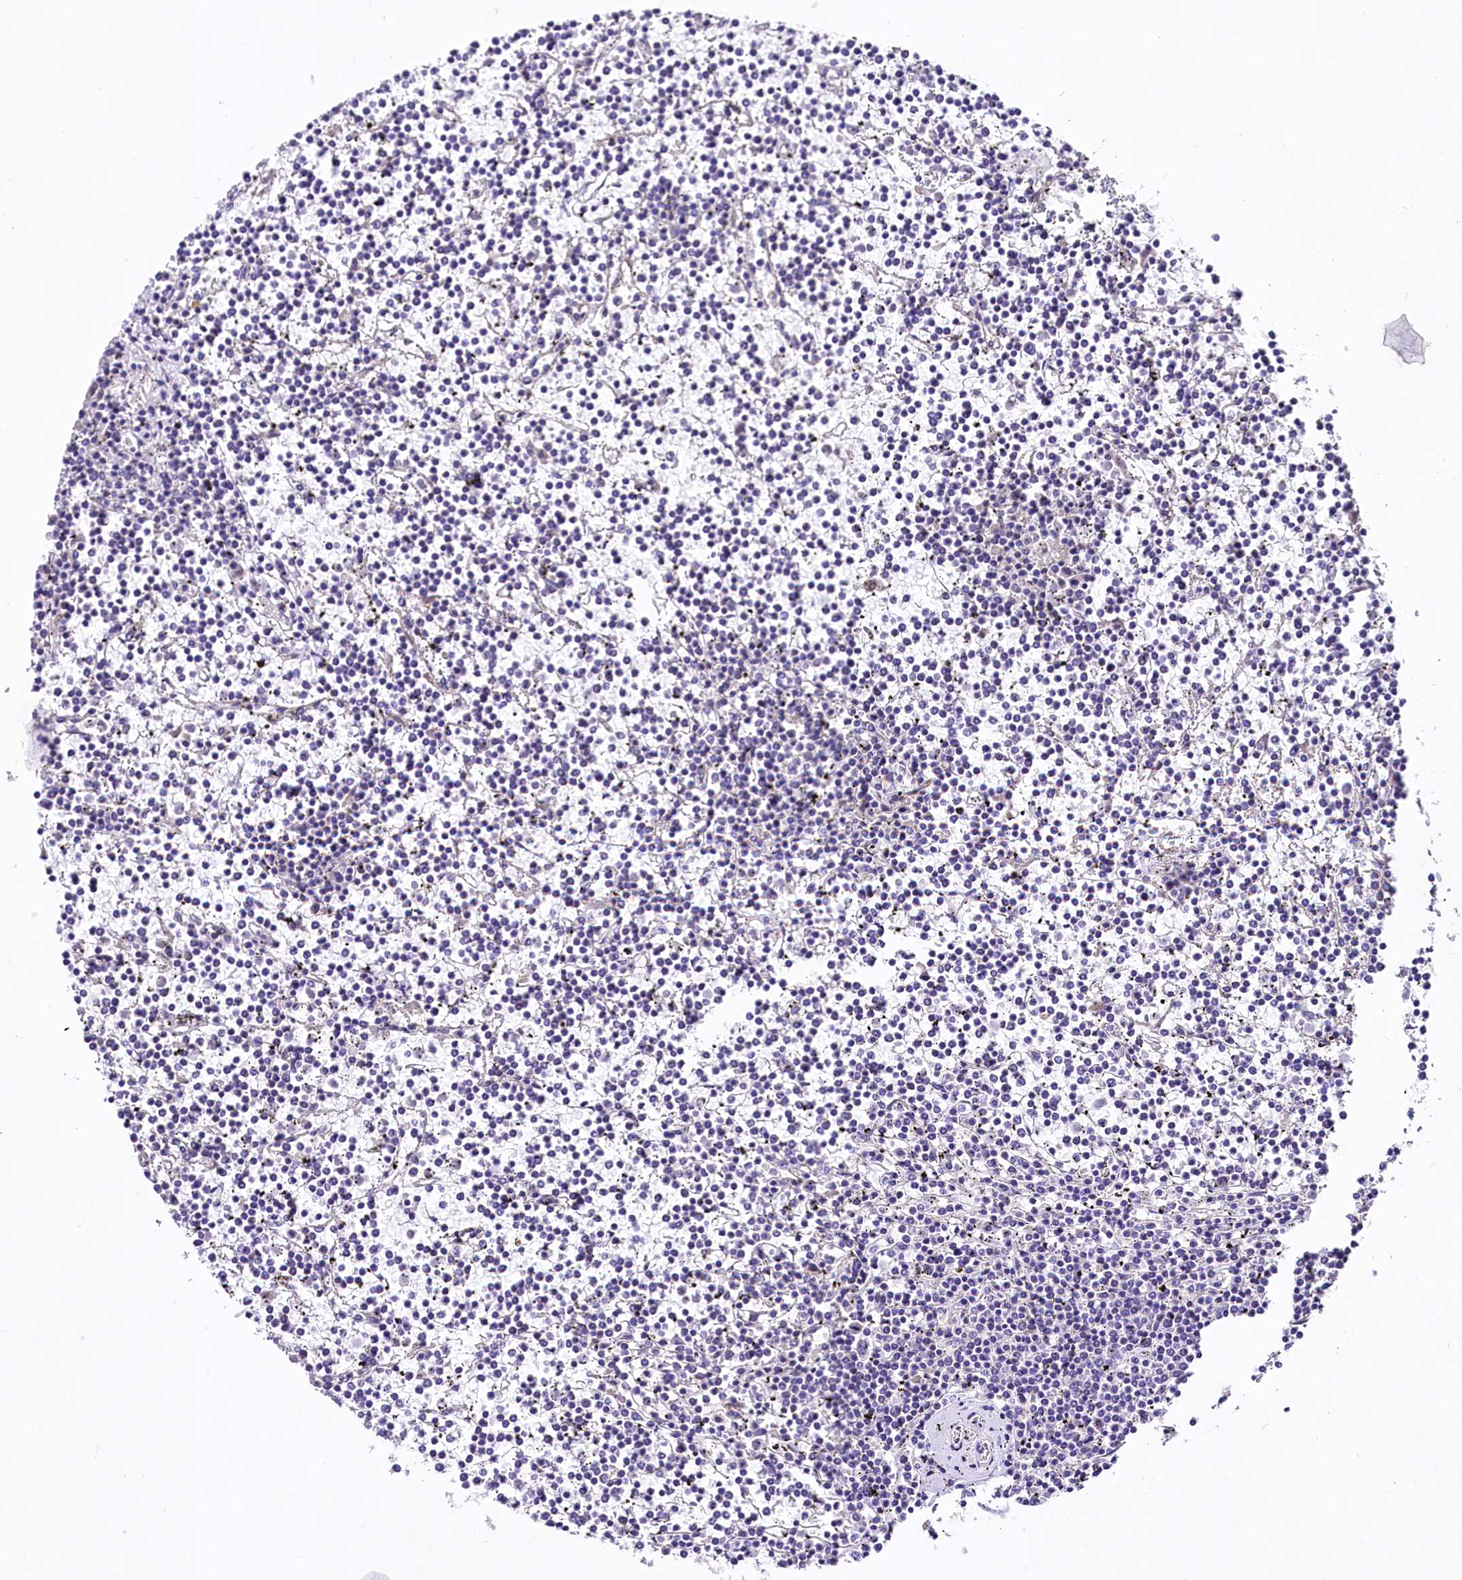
{"staining": {"intensity": "negative", "quantity": "none", "location": "none"}, "tissue": "lymphoma", "cell_type": "Tumor cells", "image_type": "cancer", "snomed": [{"axis": "morphology", "description": "Malignant lymphoma, non-Hodgkin's type, Low grade"}, {"axis": "topography", "description": "Spleen"}], "caption": "The immunohistochemistry image has no significant staining in tumor cells of low-grade malignant lymphoma, non-Hodgkin's type tissue. (DAB (3,3'-diaminobenzidine) IHC visualized using brightfield microscopy, high magnification).", "gene": "VPS11", "patient": {"sex": "female", "age": 19}}